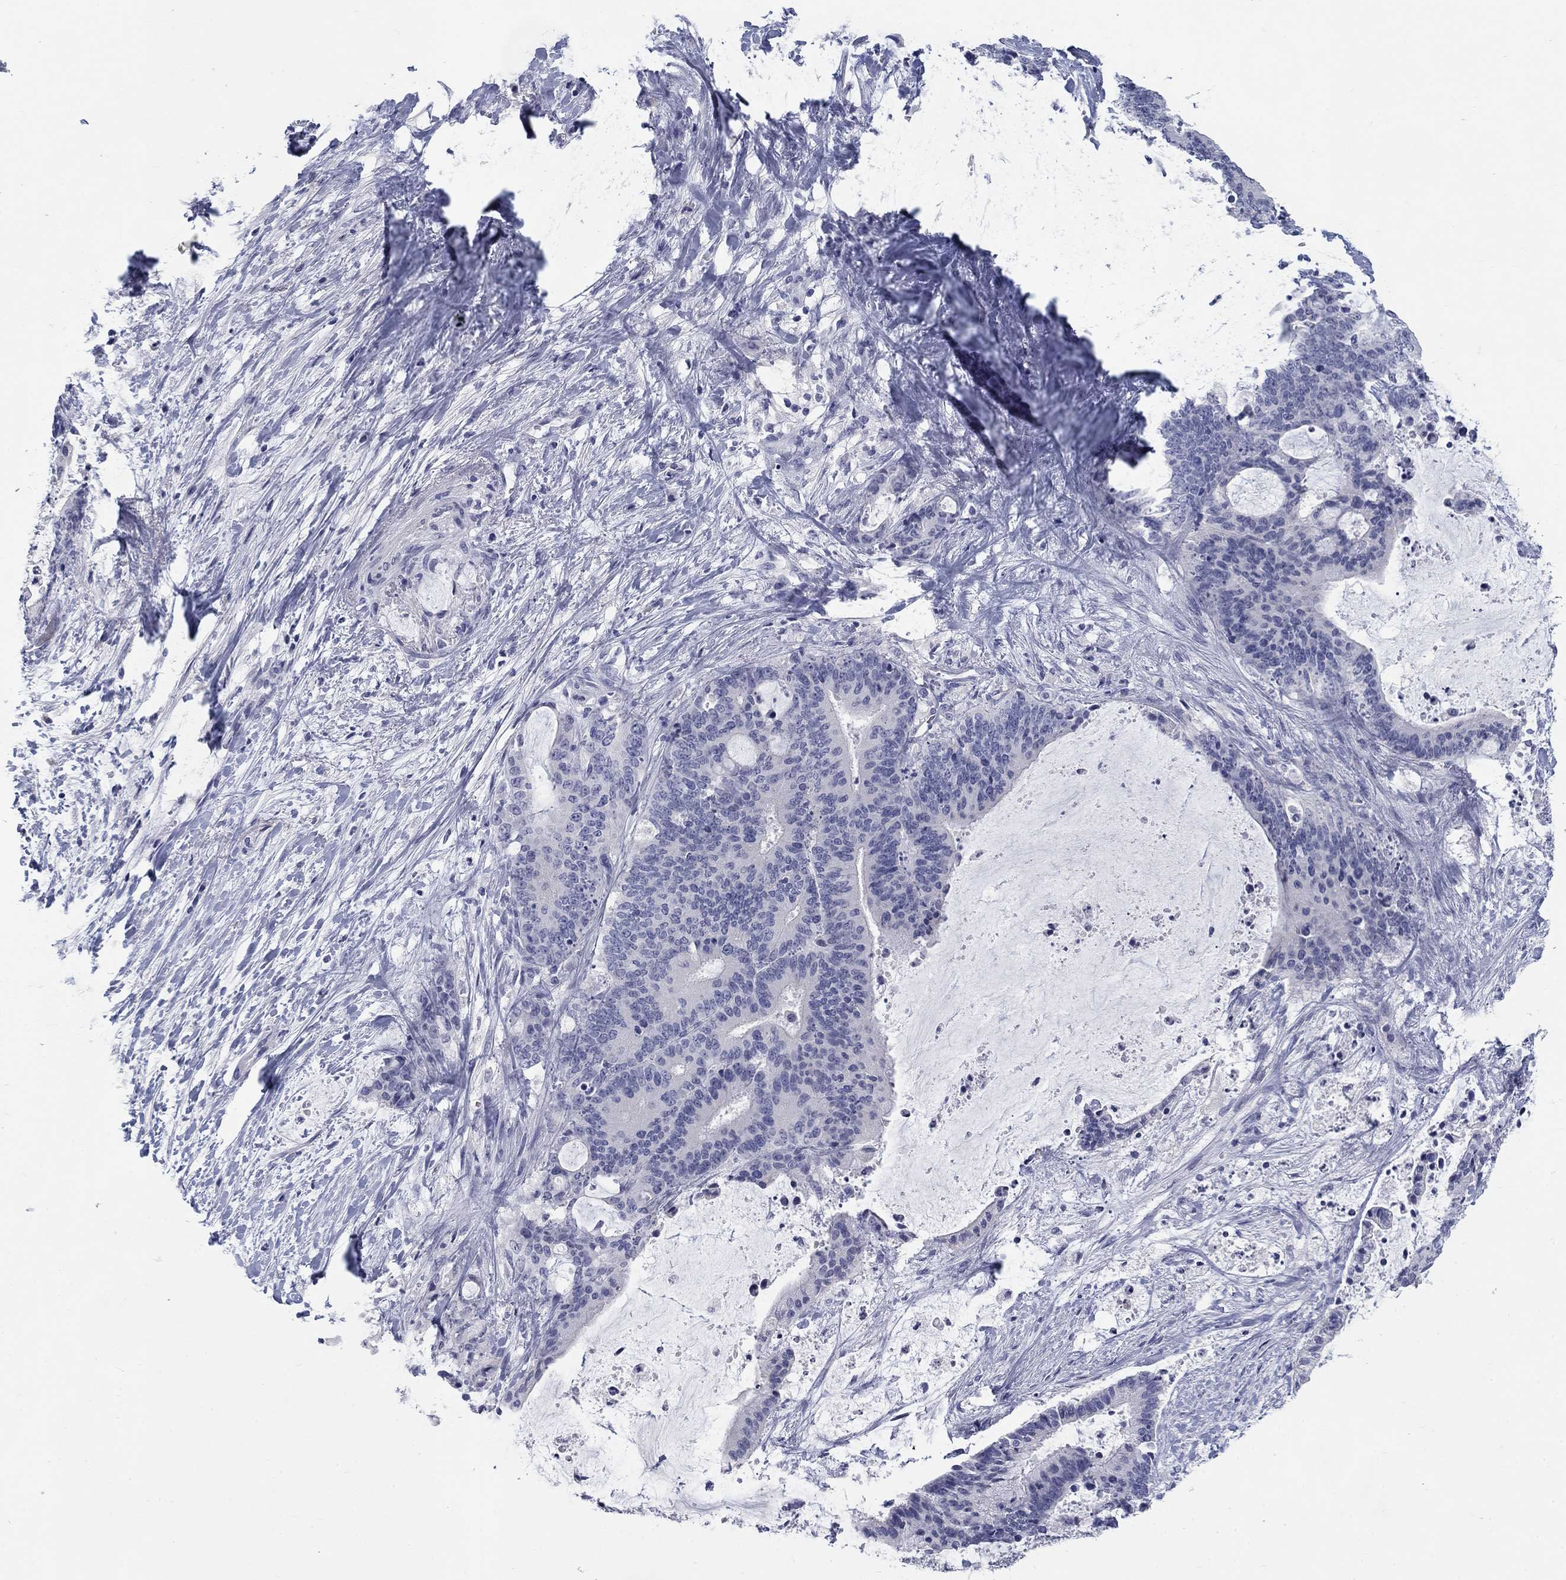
{"staining": {"intensity": "negative", "quantity": "none", "location": "none"}, "tissue": "liver cancer", "cell_type": "Tumor cells", "image_type": "cancer", "snomed": [{"axis": "morphology", "description": "Cholangiocarcinoma"}, {"axis": "topography", "description": "Liver"}], "caption": "DAB immunohistochemical staining of liver cholangiocarcinoma reveals no significant positivity in tumor cells.", "gene": "ELAVL4", "patient": {"sex": "female", "age": 73}}